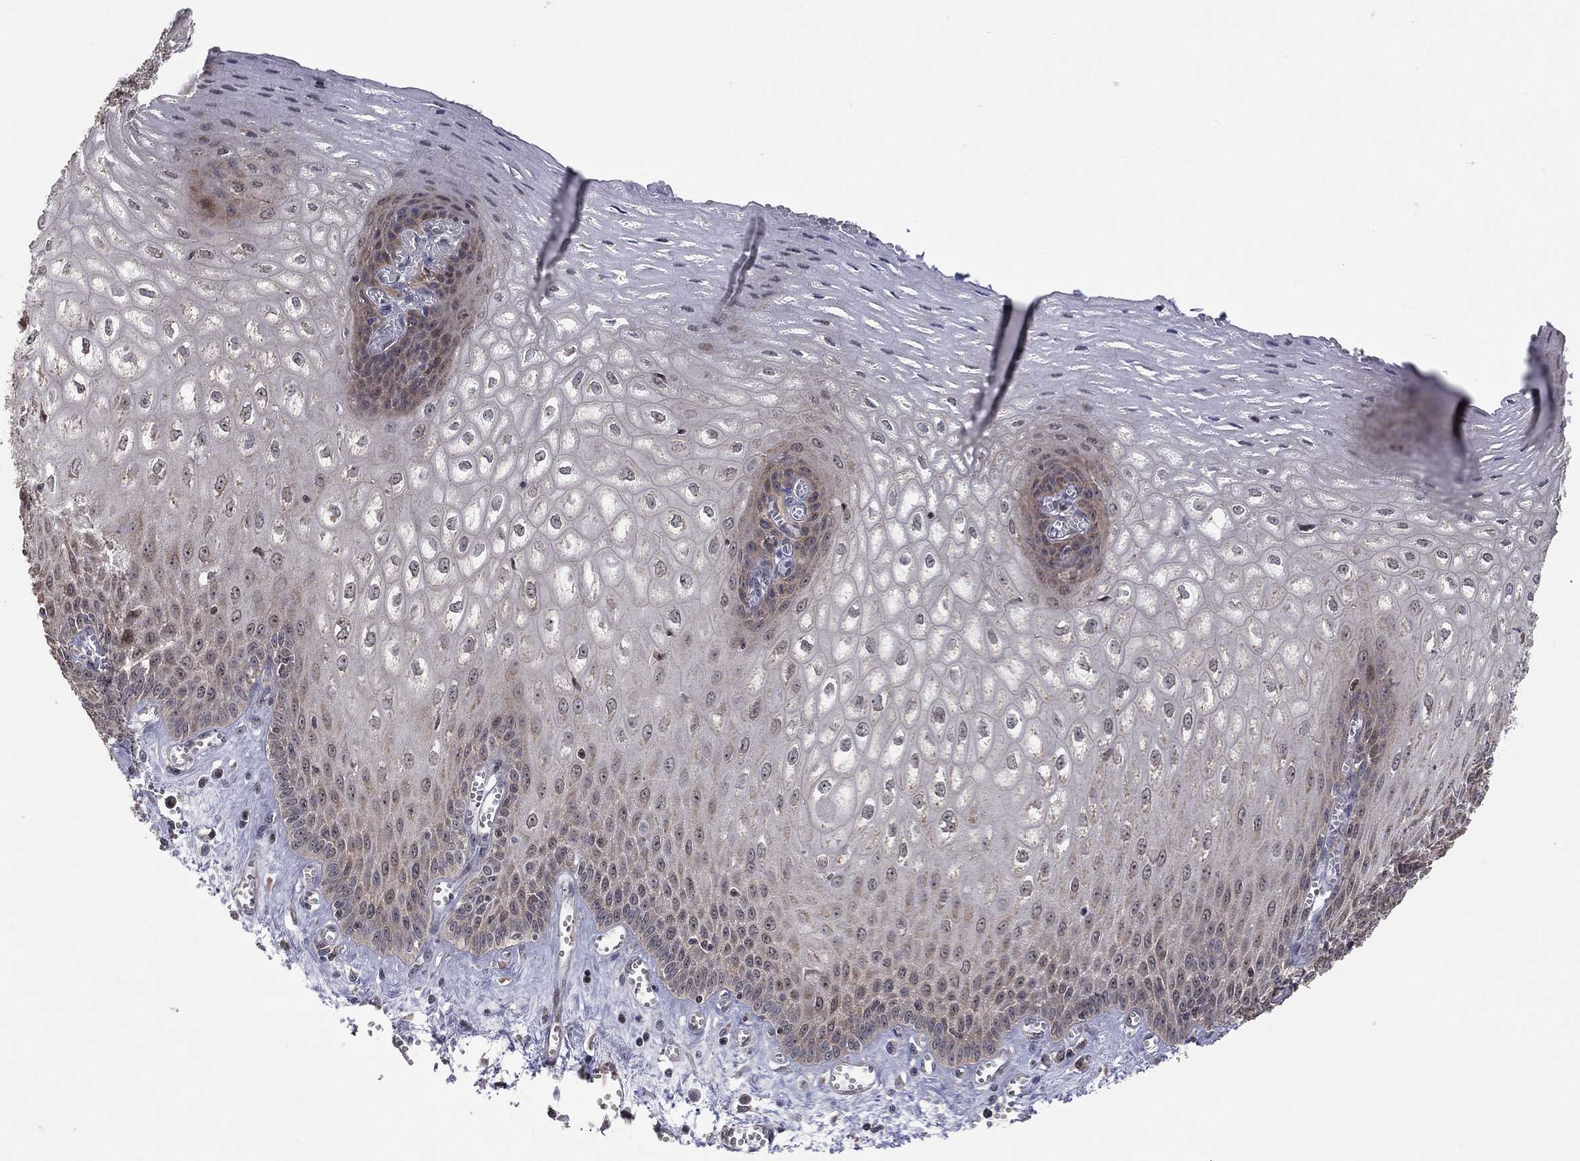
{"staining": {"intensity": "strong", "quantity": "<25%", "location": "nuclear"}, "tissue": "esophagus", "cell_type": "Squamous epithelial cells", "image_type": "normal", "snomed": [{"axis": "morphology", "description": "Normal tissue, NOS"}, {"axis": "topography", "description": "Esophagus"}], "caption": "This micrograph reveals immunohistochemistry (IHC) staining of normal esophagus, with medium strong nuclear positivity in approximately <25% of squamous epithelial cells.", "gene": "TDP1", "patient": {"sex": "male", "age": 58}}